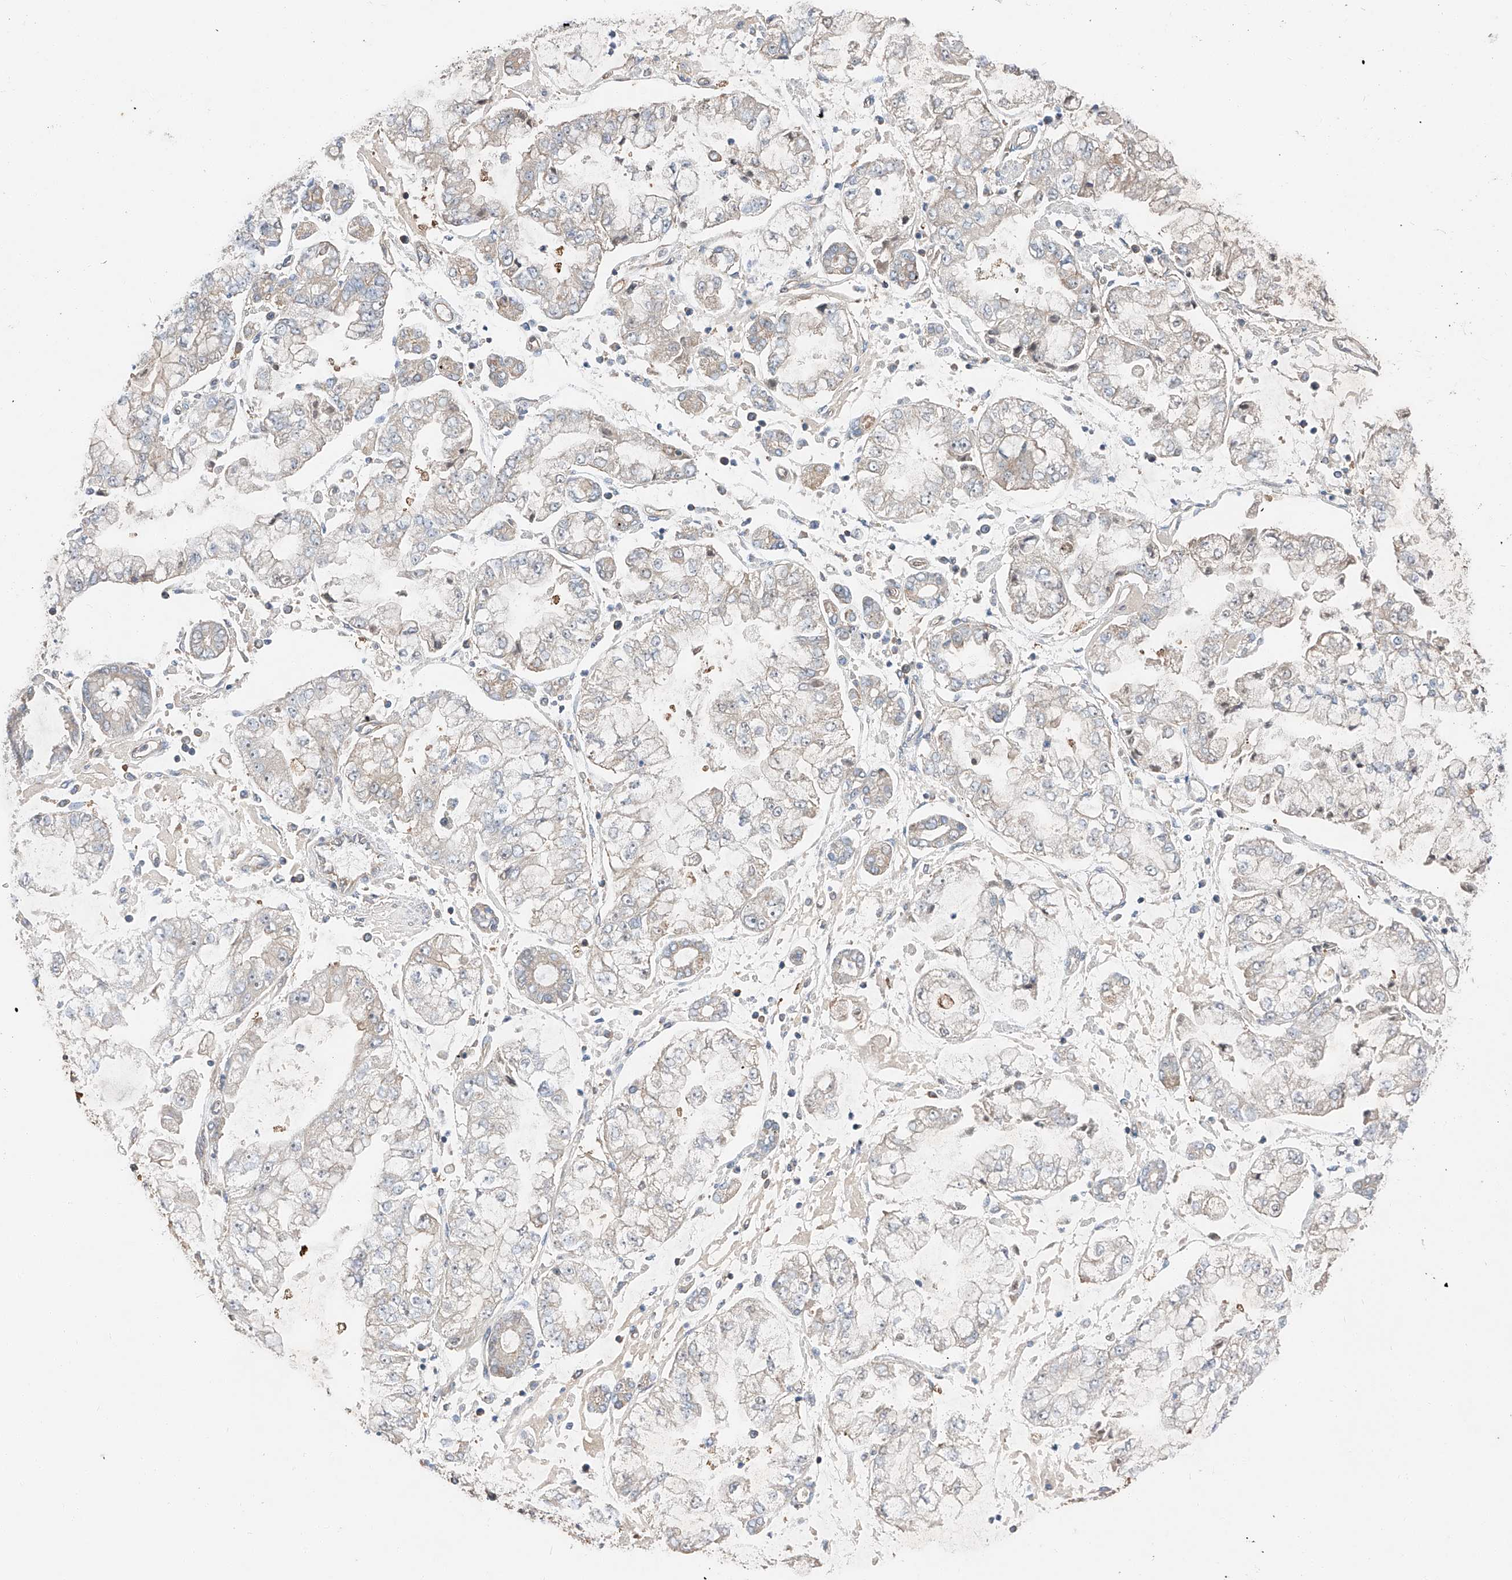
{"staining": {"intensity": "weak", "quantity": "<25%", "location": "cytoplasmic/membranous"}, "tissue": "stomach cancer", "cell_type": "Tumor cells", "image_type": "cancer", "snomed": [{"axis": "morphology", "description": "Adenocarcinoma, NOS"}, {"axis": "topography", "description": "Stomach"}], "caption": "A high-resolution micrograph shows IHC staining of stomach cancer, which exhibits no significant staining in tumor cells.", "gene": "RUSC1", "patient": {"sex": "male", "age": 76}}